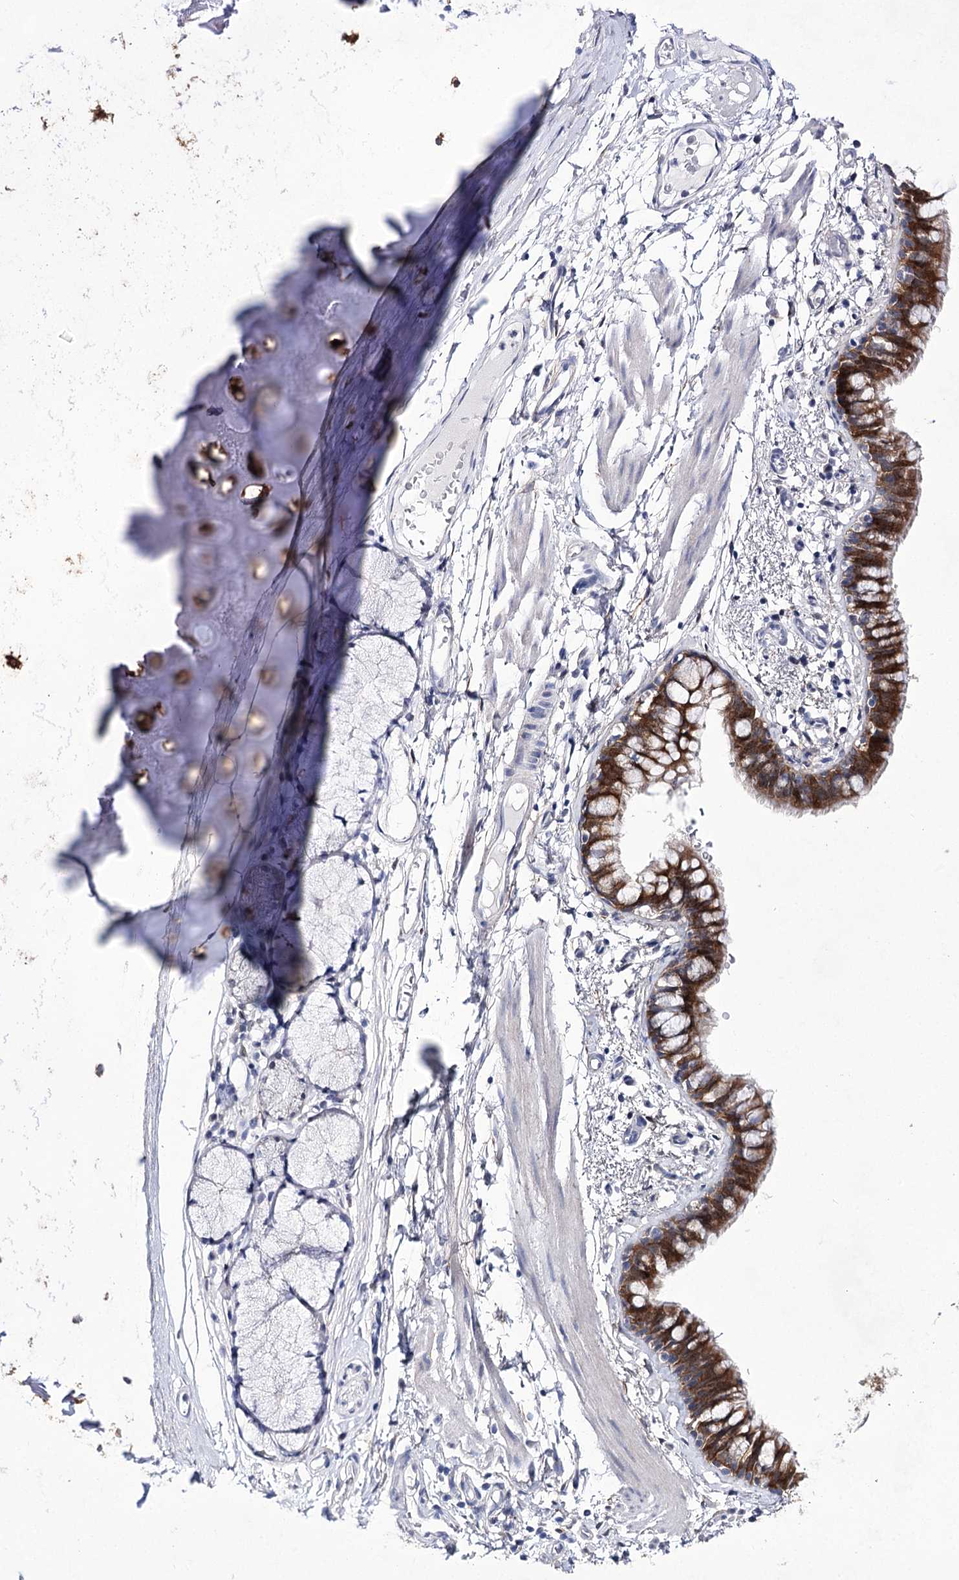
{"staining": {"intensity": "strong", "quantity": ">75%", "location": "cytoplasmic/membranous"}, "tissue": "bronchus", "cell_type": "Respiratory epithelial cells", "image_type": "normal", "snomed": [{"axis": "morphology", "description": "Normal tissue, NOS"}, {"axis": "topography", "description": "Cartilage tissue"}, {"axis": "topography", "description": "Bronchus"}], "caption": "An immunohistochemistry micrograph of unremarkable tissue is shown. Protein staining in brown highlights strong cytoplasmic/membranous positivity in bronchus within respiratory epithelial cells.", "gene": "UGDH", "patient": {"sex": "female", "age": 36}}